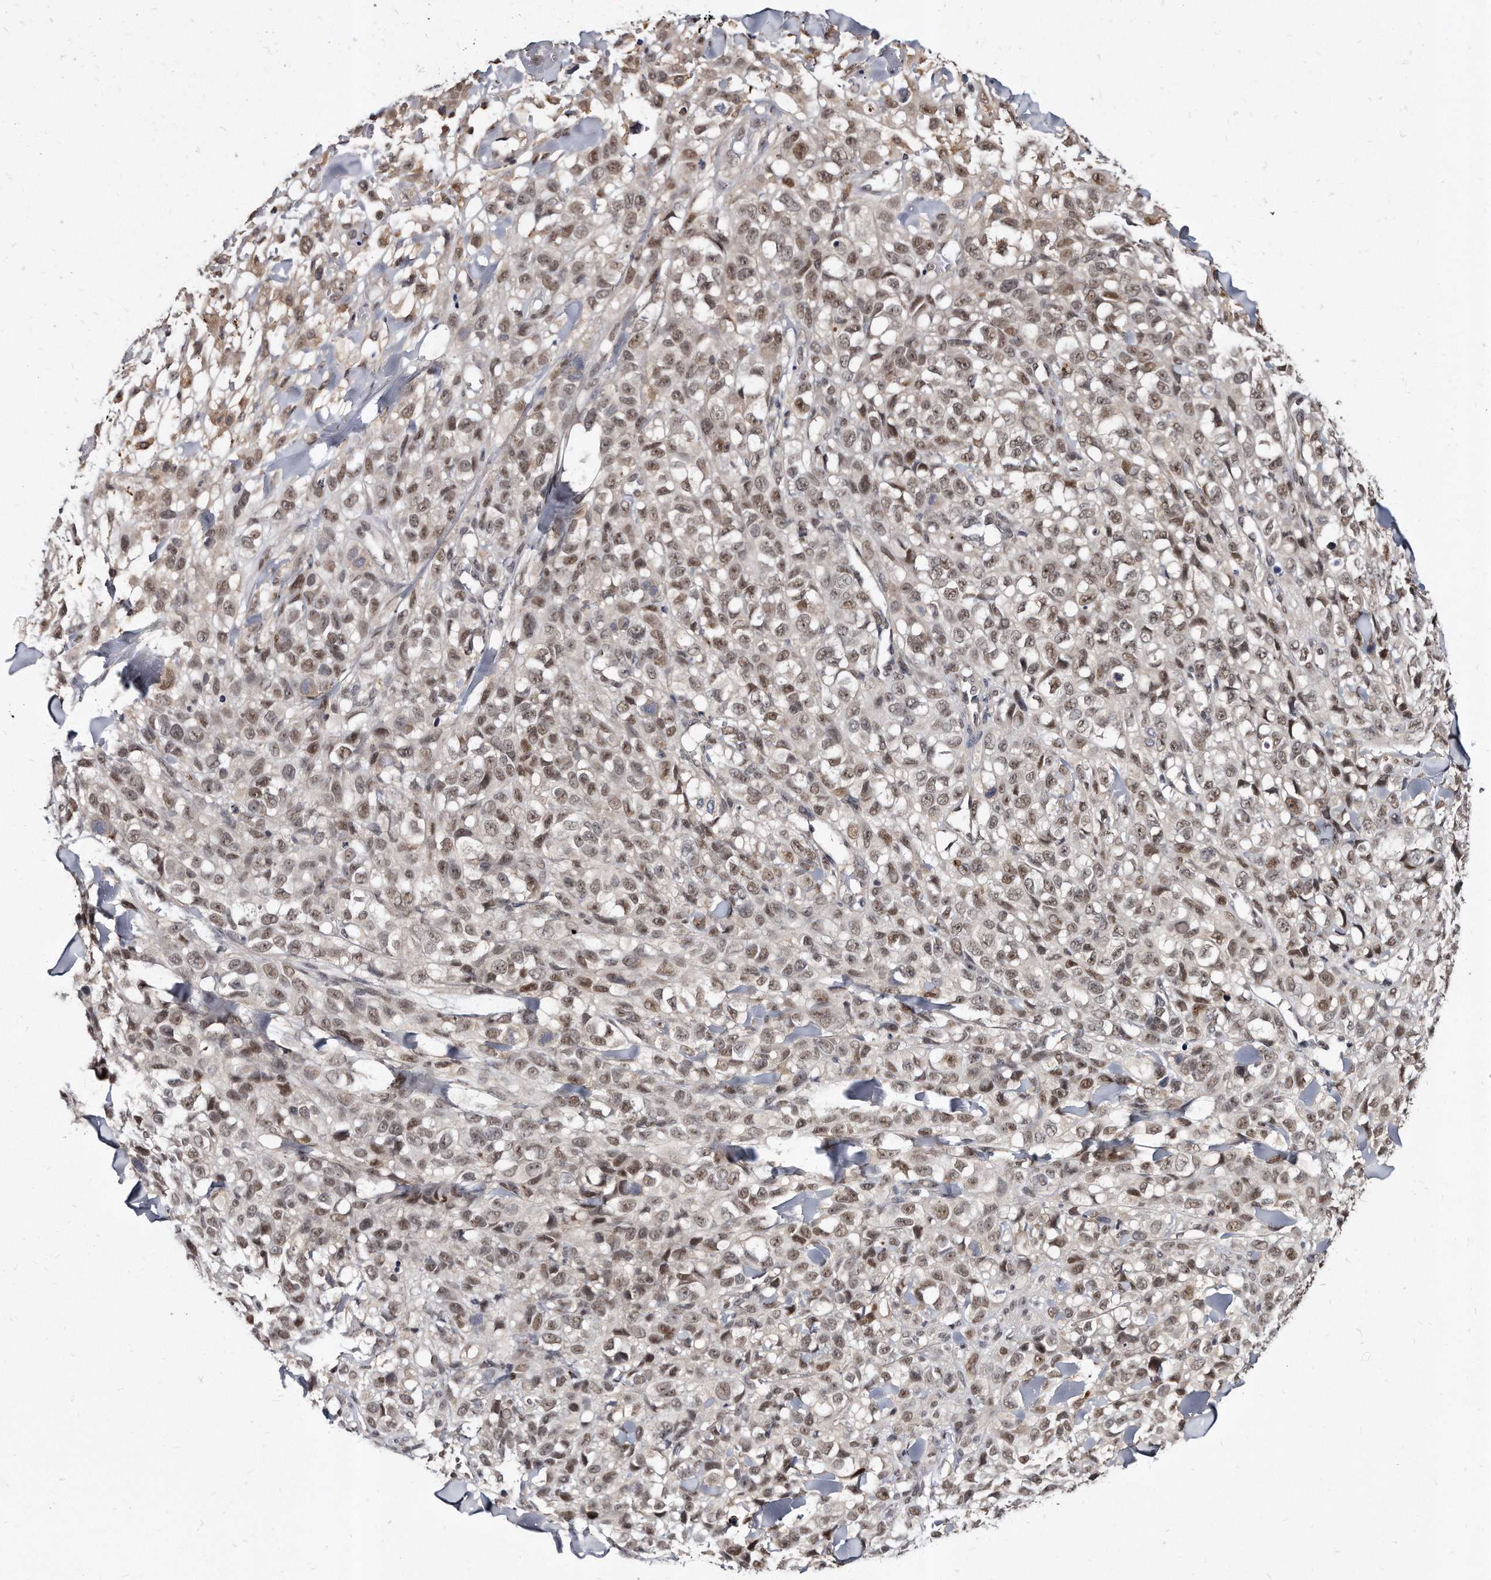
{"staining": {"intensity": "moderate", "quantity": ">75%", "location": "nuclear"}, "tissue": "melanoma", "cell_type": "Tumor cells", "image_type": "cancer", "snomed": [{"axis": "morphology", "description": "Malignant melanoma, Metastatic site"}, {"axis": "topography", "description": "Skin"}], "caption": "Immunohistochemical staining of melanoma exhibits medium levels of moderate nuclear protein expression in about >75% of tumor cells. (Brightfield microscopy of DAB IHC at high magnification).", "gene": "KLHDC3", "patient": {"sex": "female", "age": 72}}